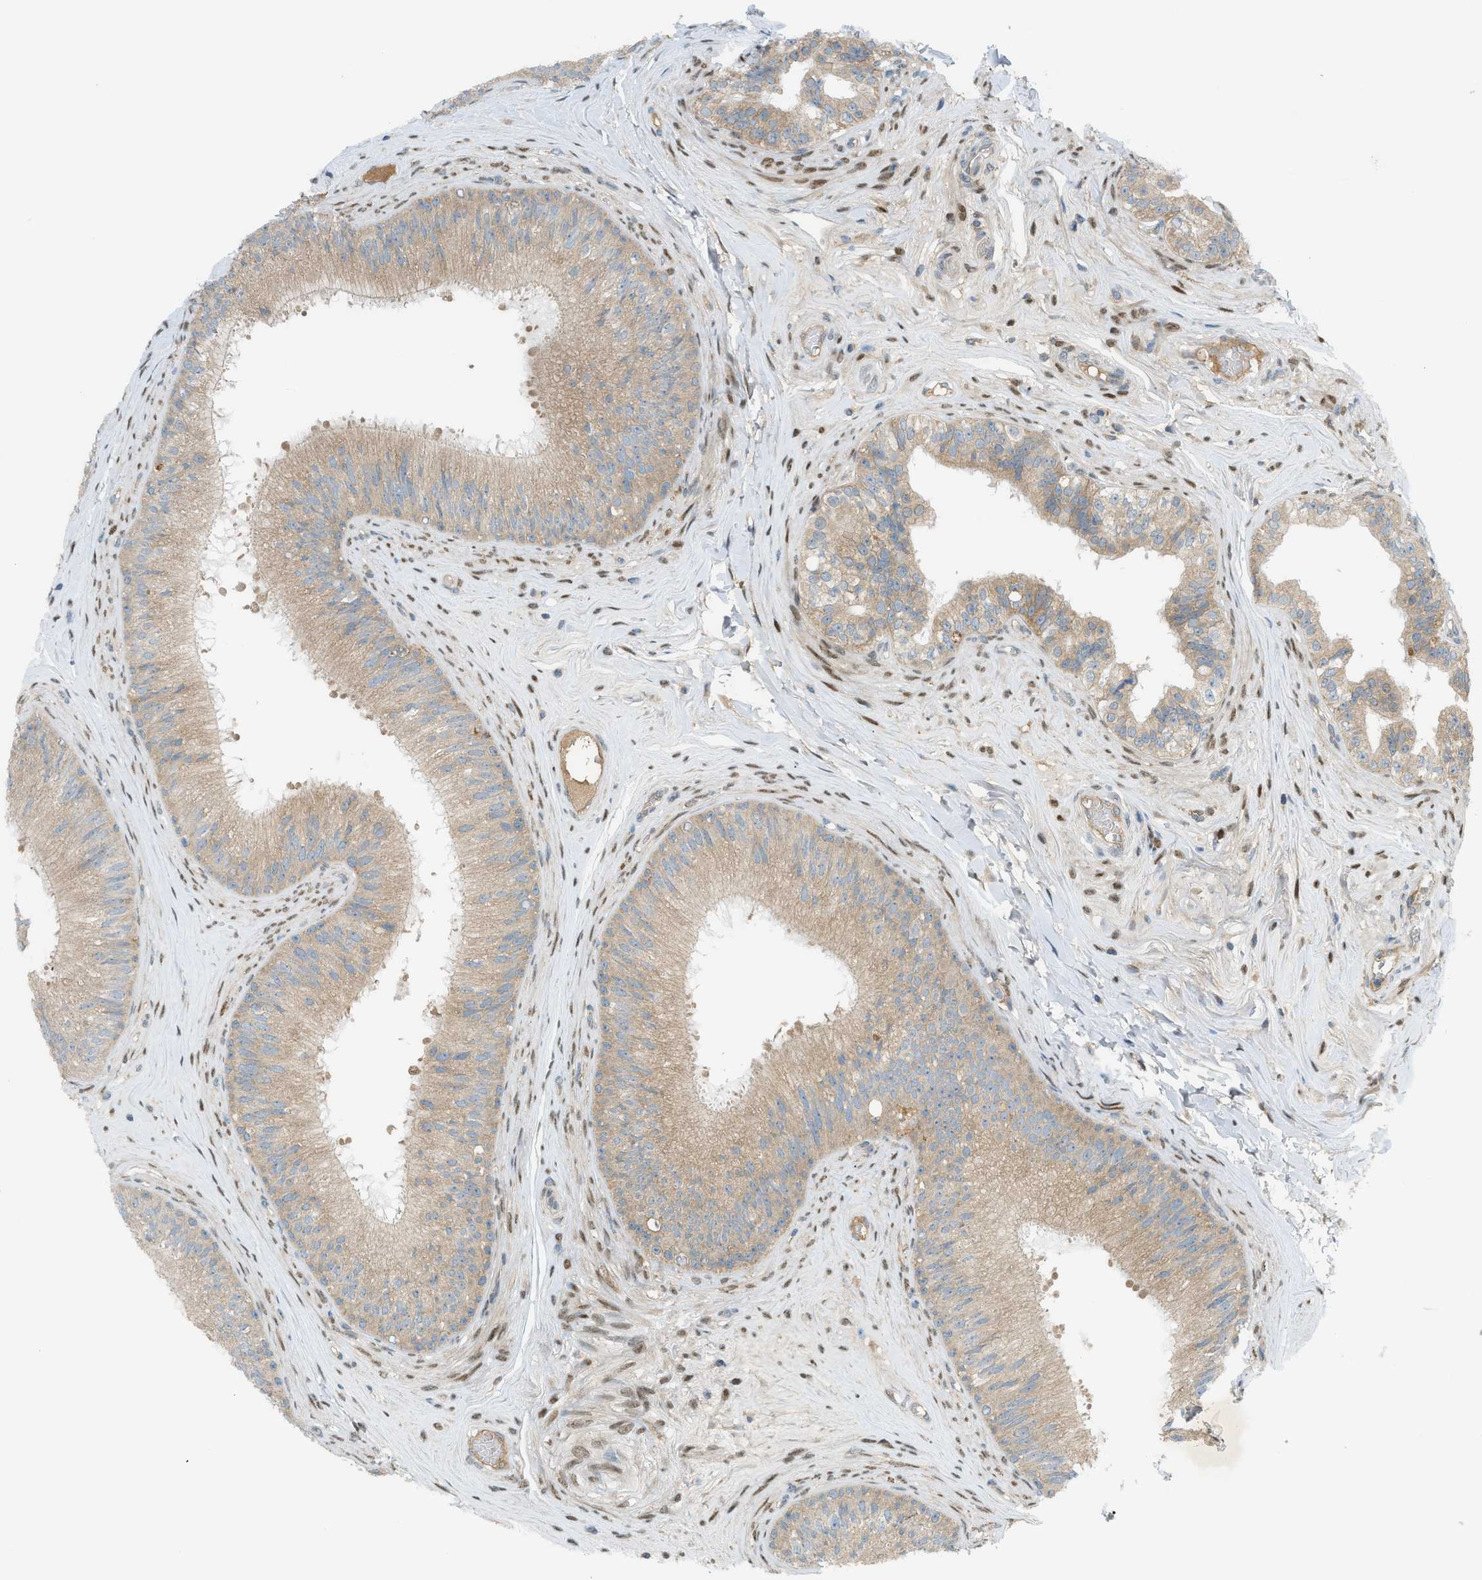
{"staining": {"intensity": "moderate", "quantity": ">75%", "location": "cytoplasmic/membranous"}, "tissue": "epididymis", "cell_type": "Glandular cells", "image_type": "normal", "snomed": [{"axis": "morphology", "description": "Normal tissue, NOS"}, {"axis": "topography", "description": "Testis"}, {"axis": "topography", "description": "Epididymis"}], "caption": "Epididymis was stained to show a protein in brown. There is medium levels of moderate cytoplasmic/membranous expression in about >75% of glandular cells. (DAB (3,3'-diaminobenzidine) = brown stain, brightfield microscopy at high magnification).", "gene": "DYRK1A", "patient": {"sex": "male", "age": 36}}